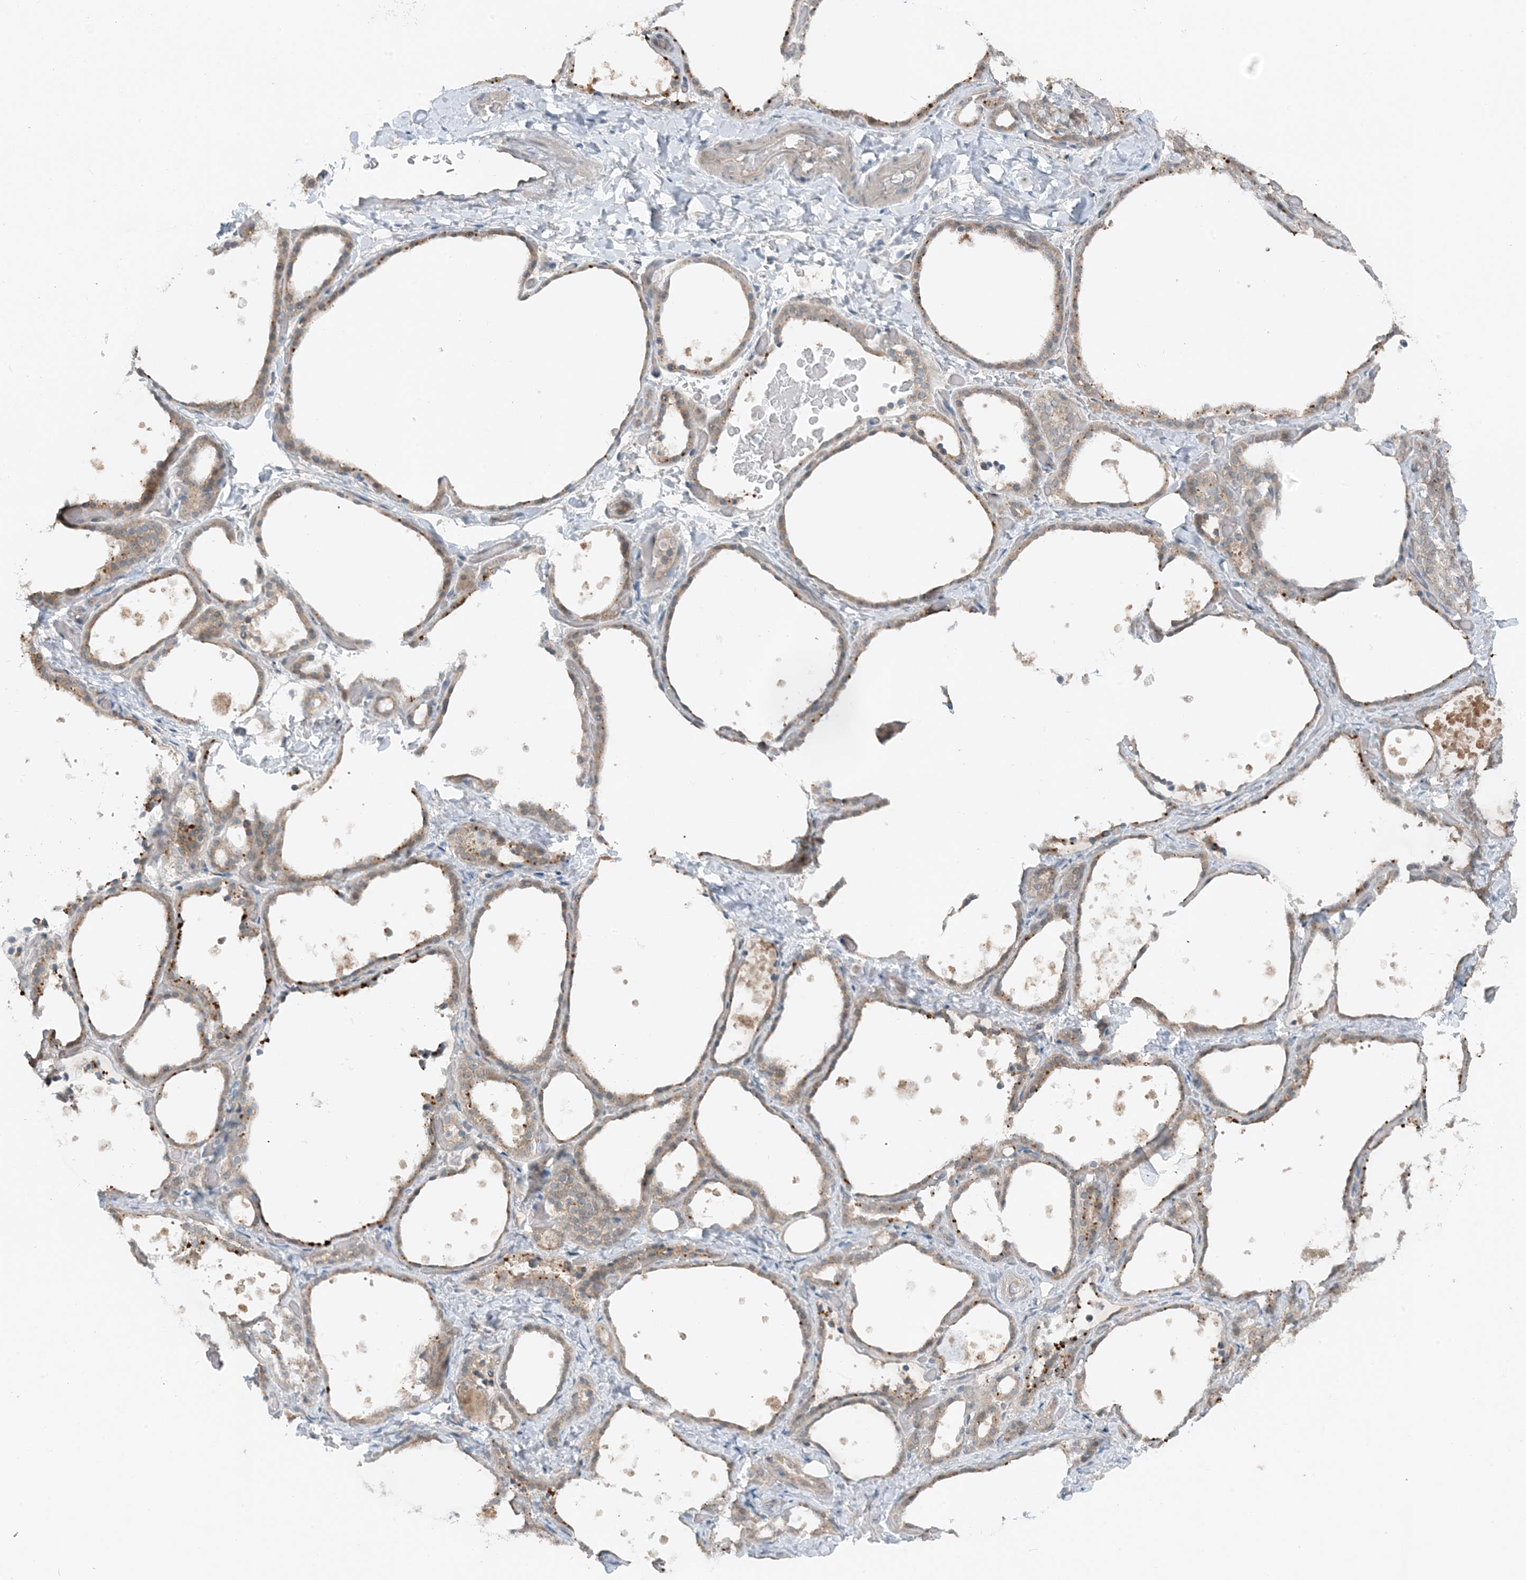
{"staining": {"intensity": "weak", "quantity": ">75%", "location": "cytoplasmic/membranous"}, "tissue": "thyroid gland", "cell_type": "Glandular cells", "image_type": "normal", "snomed": [{"axis": "morphology", "description": "Normal tissue, NOS"}, {"axis": "topography", "description": "Thyroid gland"}], "caption": "IHC of normal thyroid gland reveals low levels of weak cytoplasmic/membranous staining in approximately >75% of glandular cells.", "gene": "MITD1", "patient": {"sex": "female", "age": 44}}